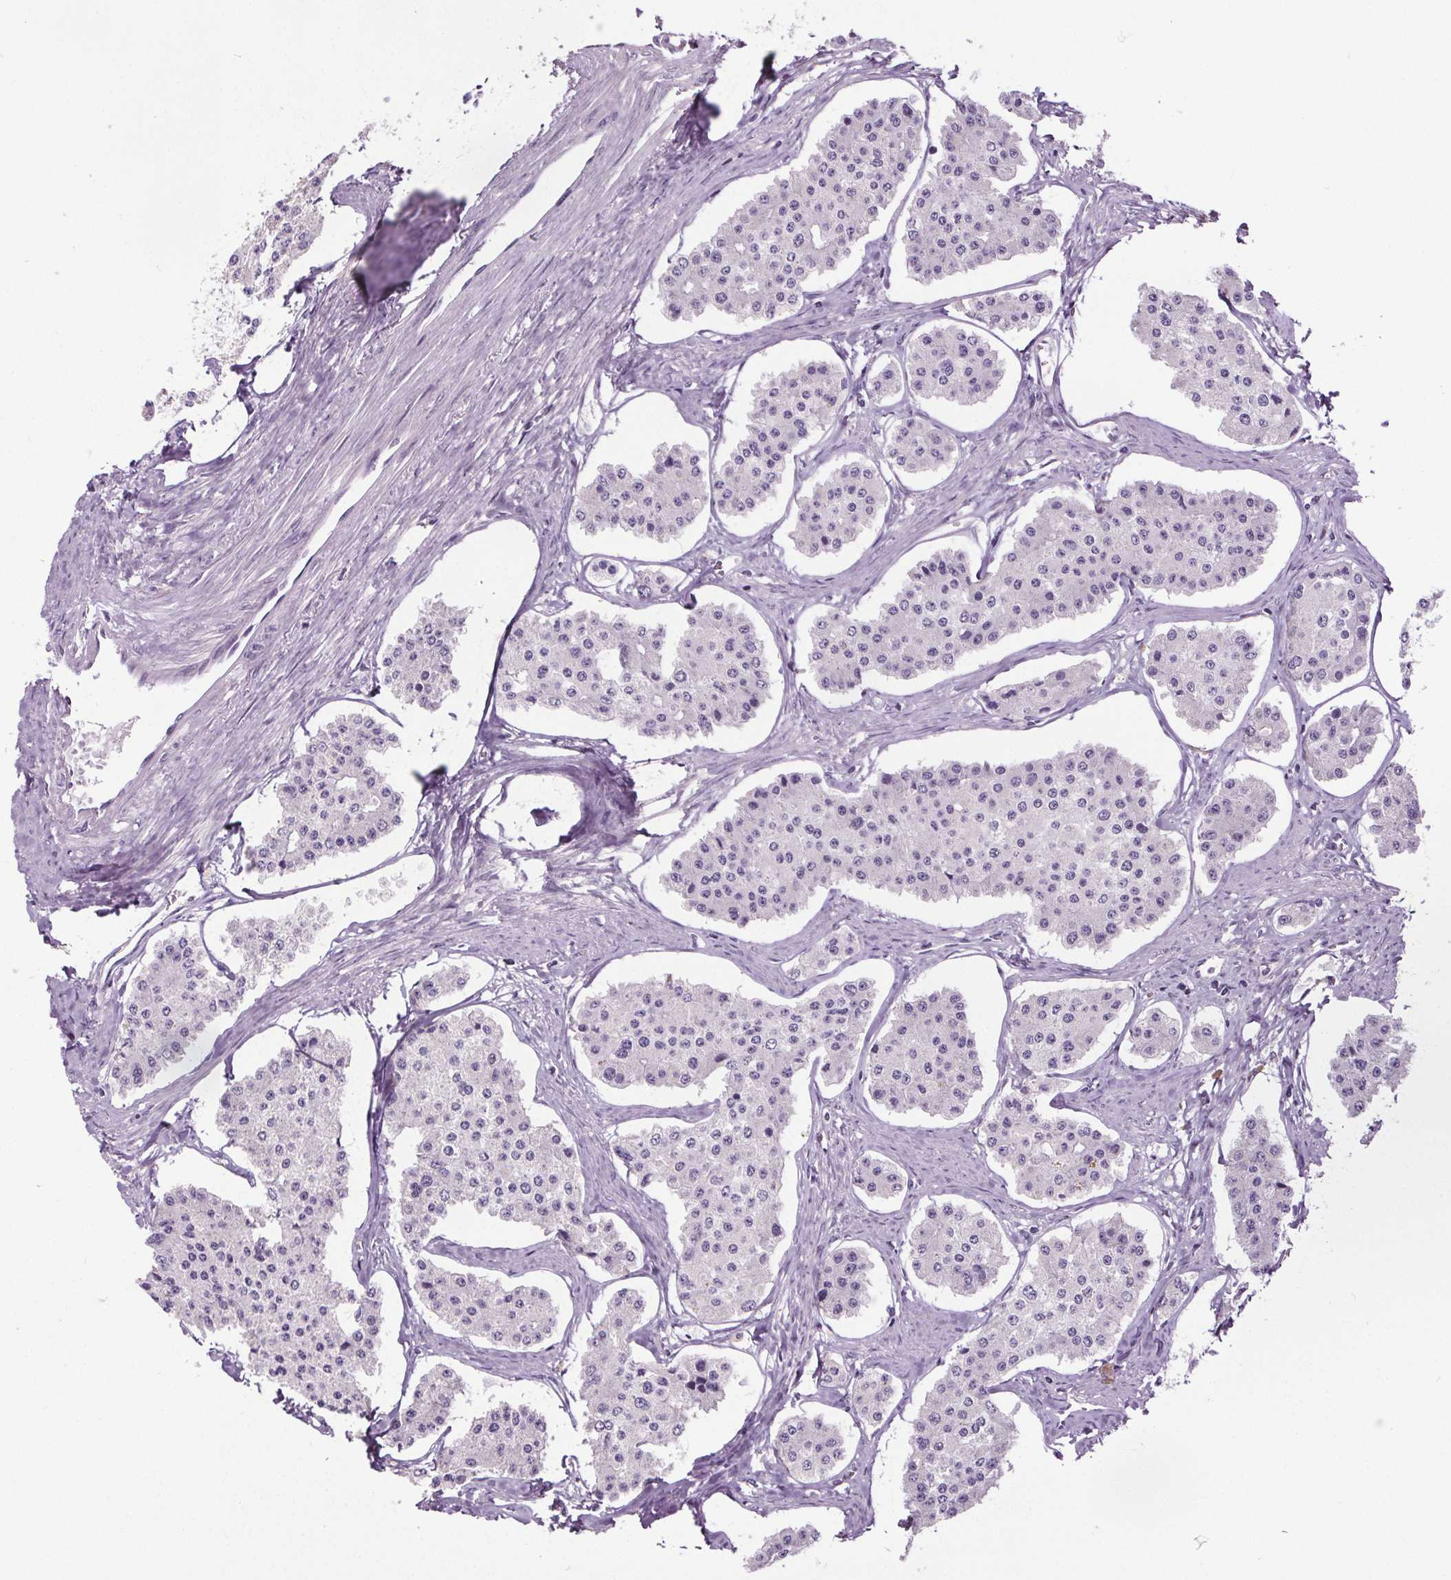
{"staining": {"intensity": "negative", "quantity": "none", "location": "none"}, "tissue": "carcinoid", "cell_type": "Tumor cells", "image_type": "cancer", "snomed": [{"axis": "morphology", "description": "Carcinoid, malignant, NOS"}, {"axis": "topography", "description": "Small intestine"}], "caption": "Carcinoid was stained to show a protein in brown. There is no significant expression in tumor cells.", "gene": "GPIHBP1", "patient": {"sex": "female", "age": 65}}